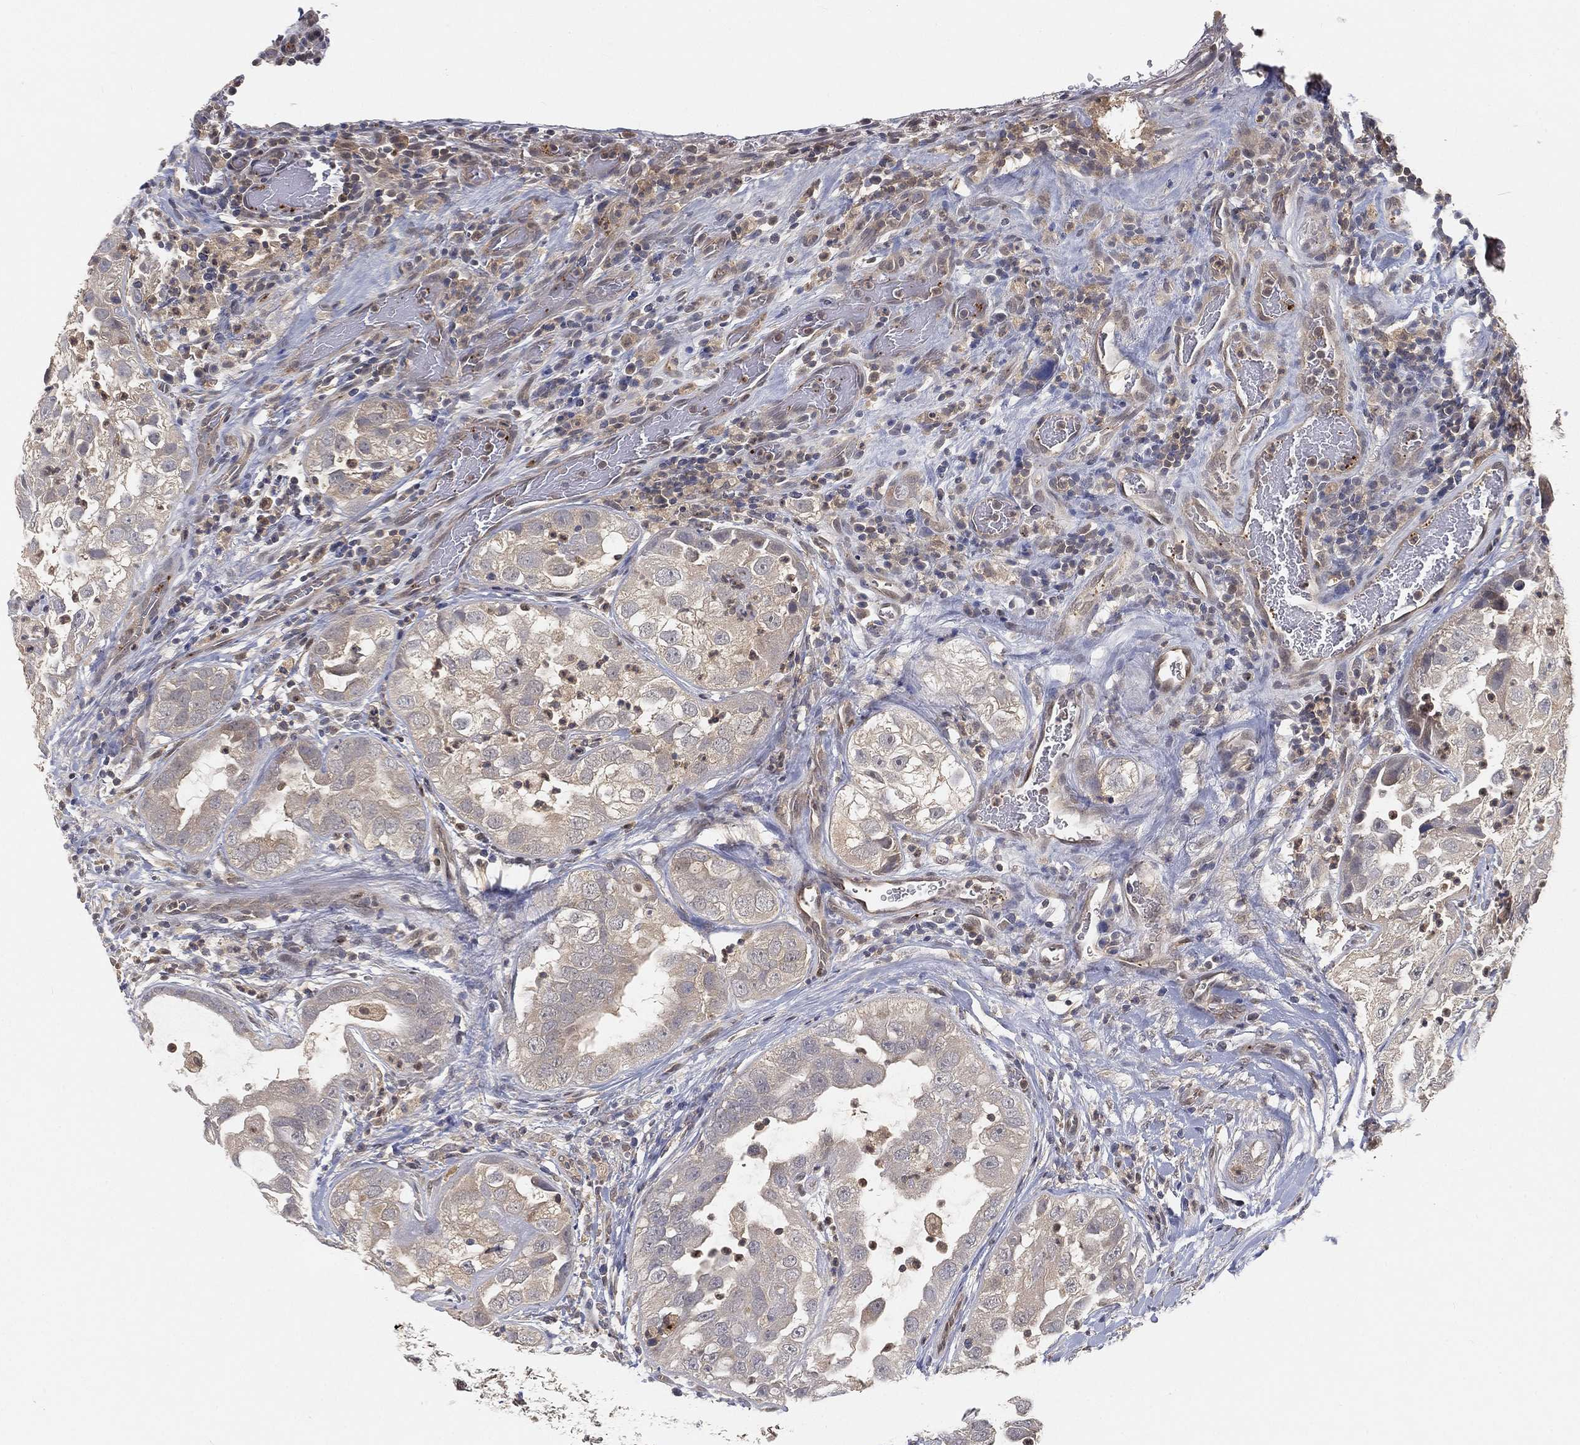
{"staining": {"intensity": "negative", "quantity": "none", "location": "none"}, "tissue": "urothelial cancer", "cell_type": "Tumor cells", "image_type": "cancer", "snomed": [{"axis": "morphology", "description": "Urothelial carcinoma, High grade"}, {"axis": "topography", "description": "Urinary bladder"}], "caption": "Urothelial carcinoma (high-grade) was stained to show a protein in brown. There is no significant positivity in tumor cells.", "gene": "MAPK1", "patient": {"sex": "female", "age": 41}}